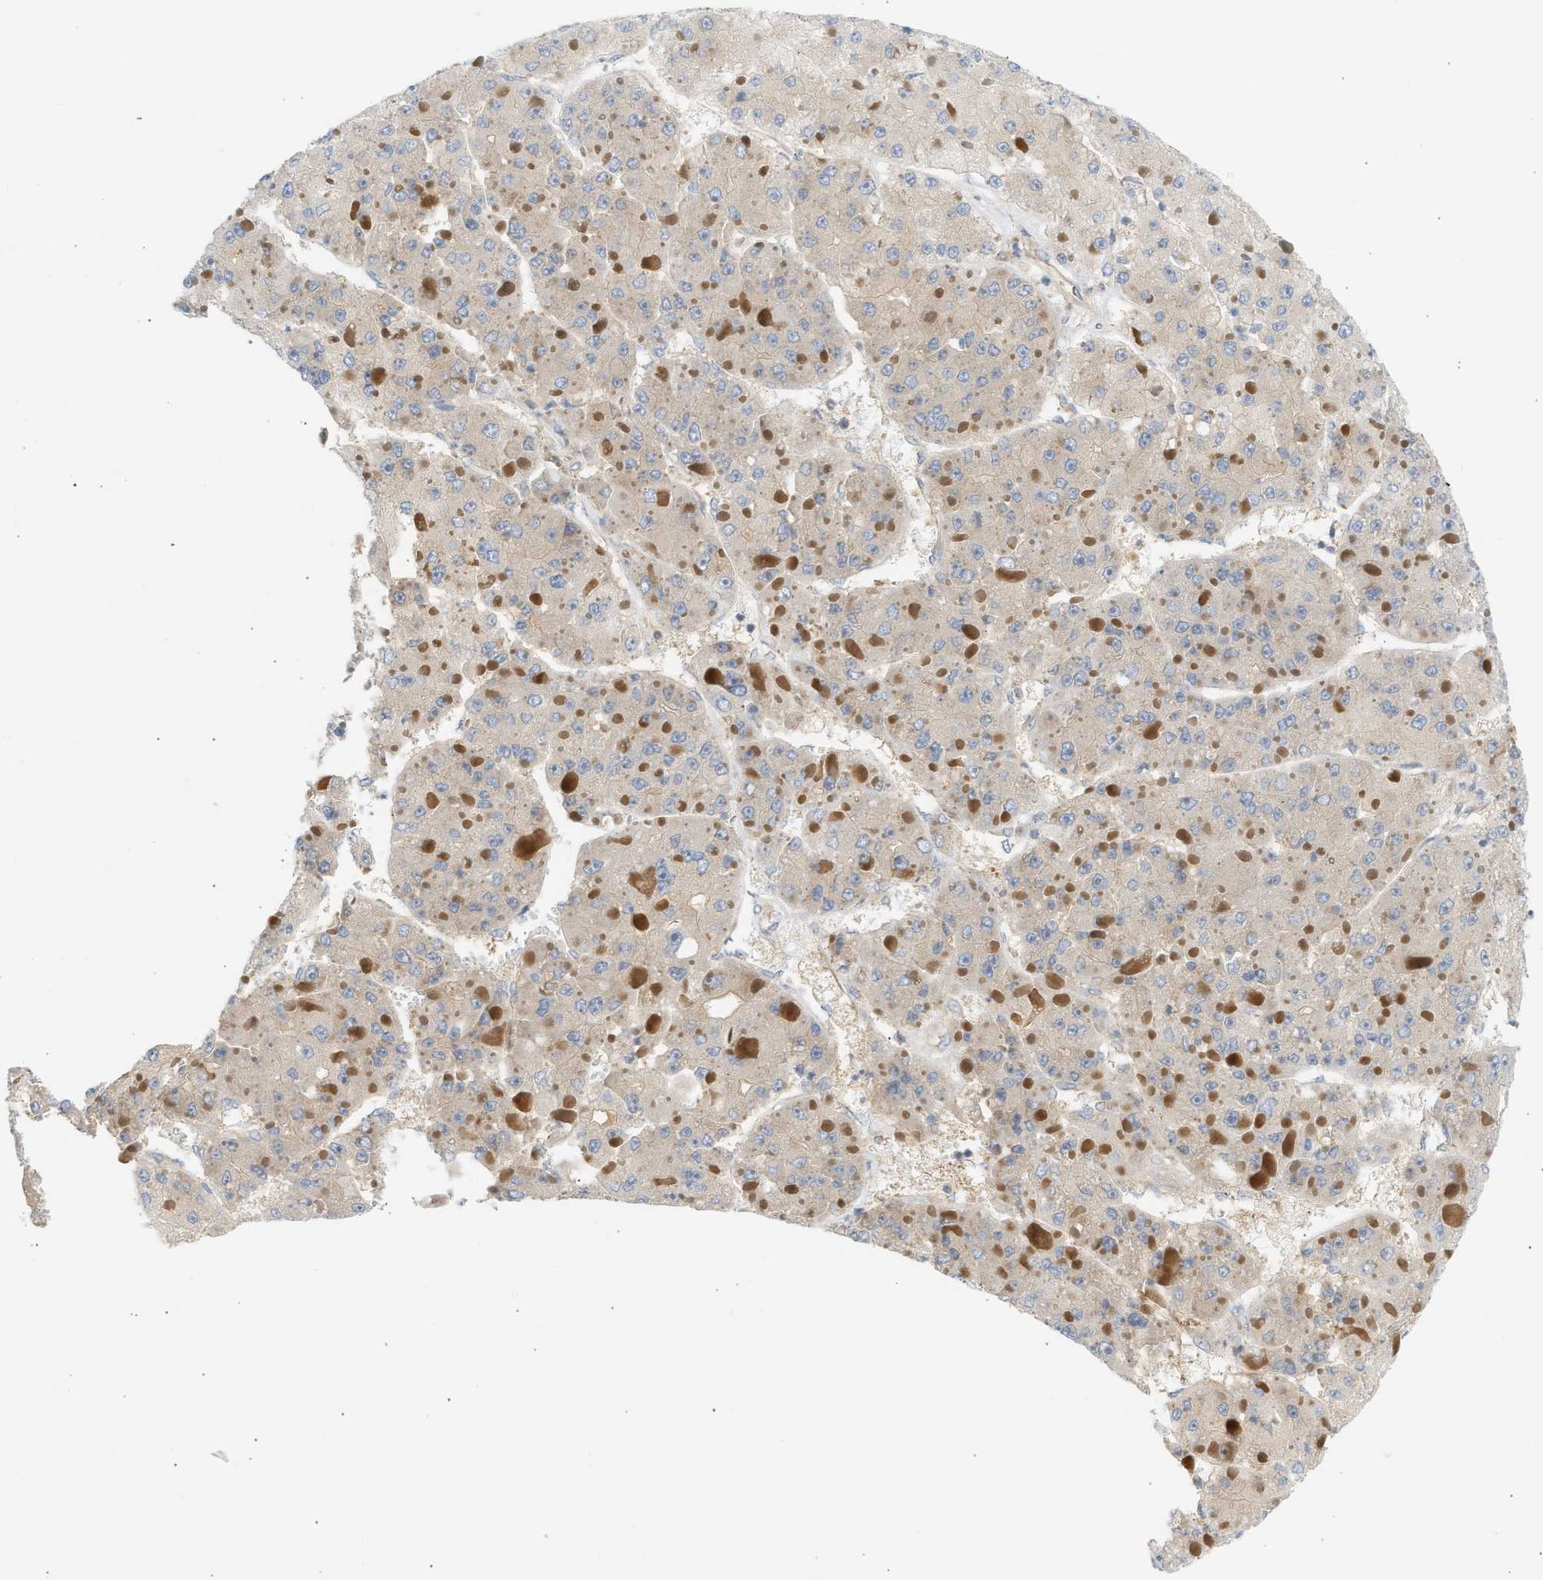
{"staining": {"intensity": "weak", "quantity": ">75%", "location": "cytoplasmic/membranous"}, "tissue": "liver cancer", "cell_type": "Tumor cells", "image_type": "cancer", "snomed": [{"axis": "morphology", "description": "Carcinoma, Hepatocellular, NOS"}, {"axis": "topography", "description": "Liver"}], "caption": "Immunohistochemistry staining of liver cancer, which demonstrates low levels of weak cytoplasmic/membranous staining in about >75% of tumor cells indicating weak cytoplasmic/membranous protein staining. The staining was performed using DAB (brown) for protein detection and nuclei were counterstained in hematoxylin (blue).", "gene": "PAFAH1B1", "patient": {"sex": "female", "age": 73}}